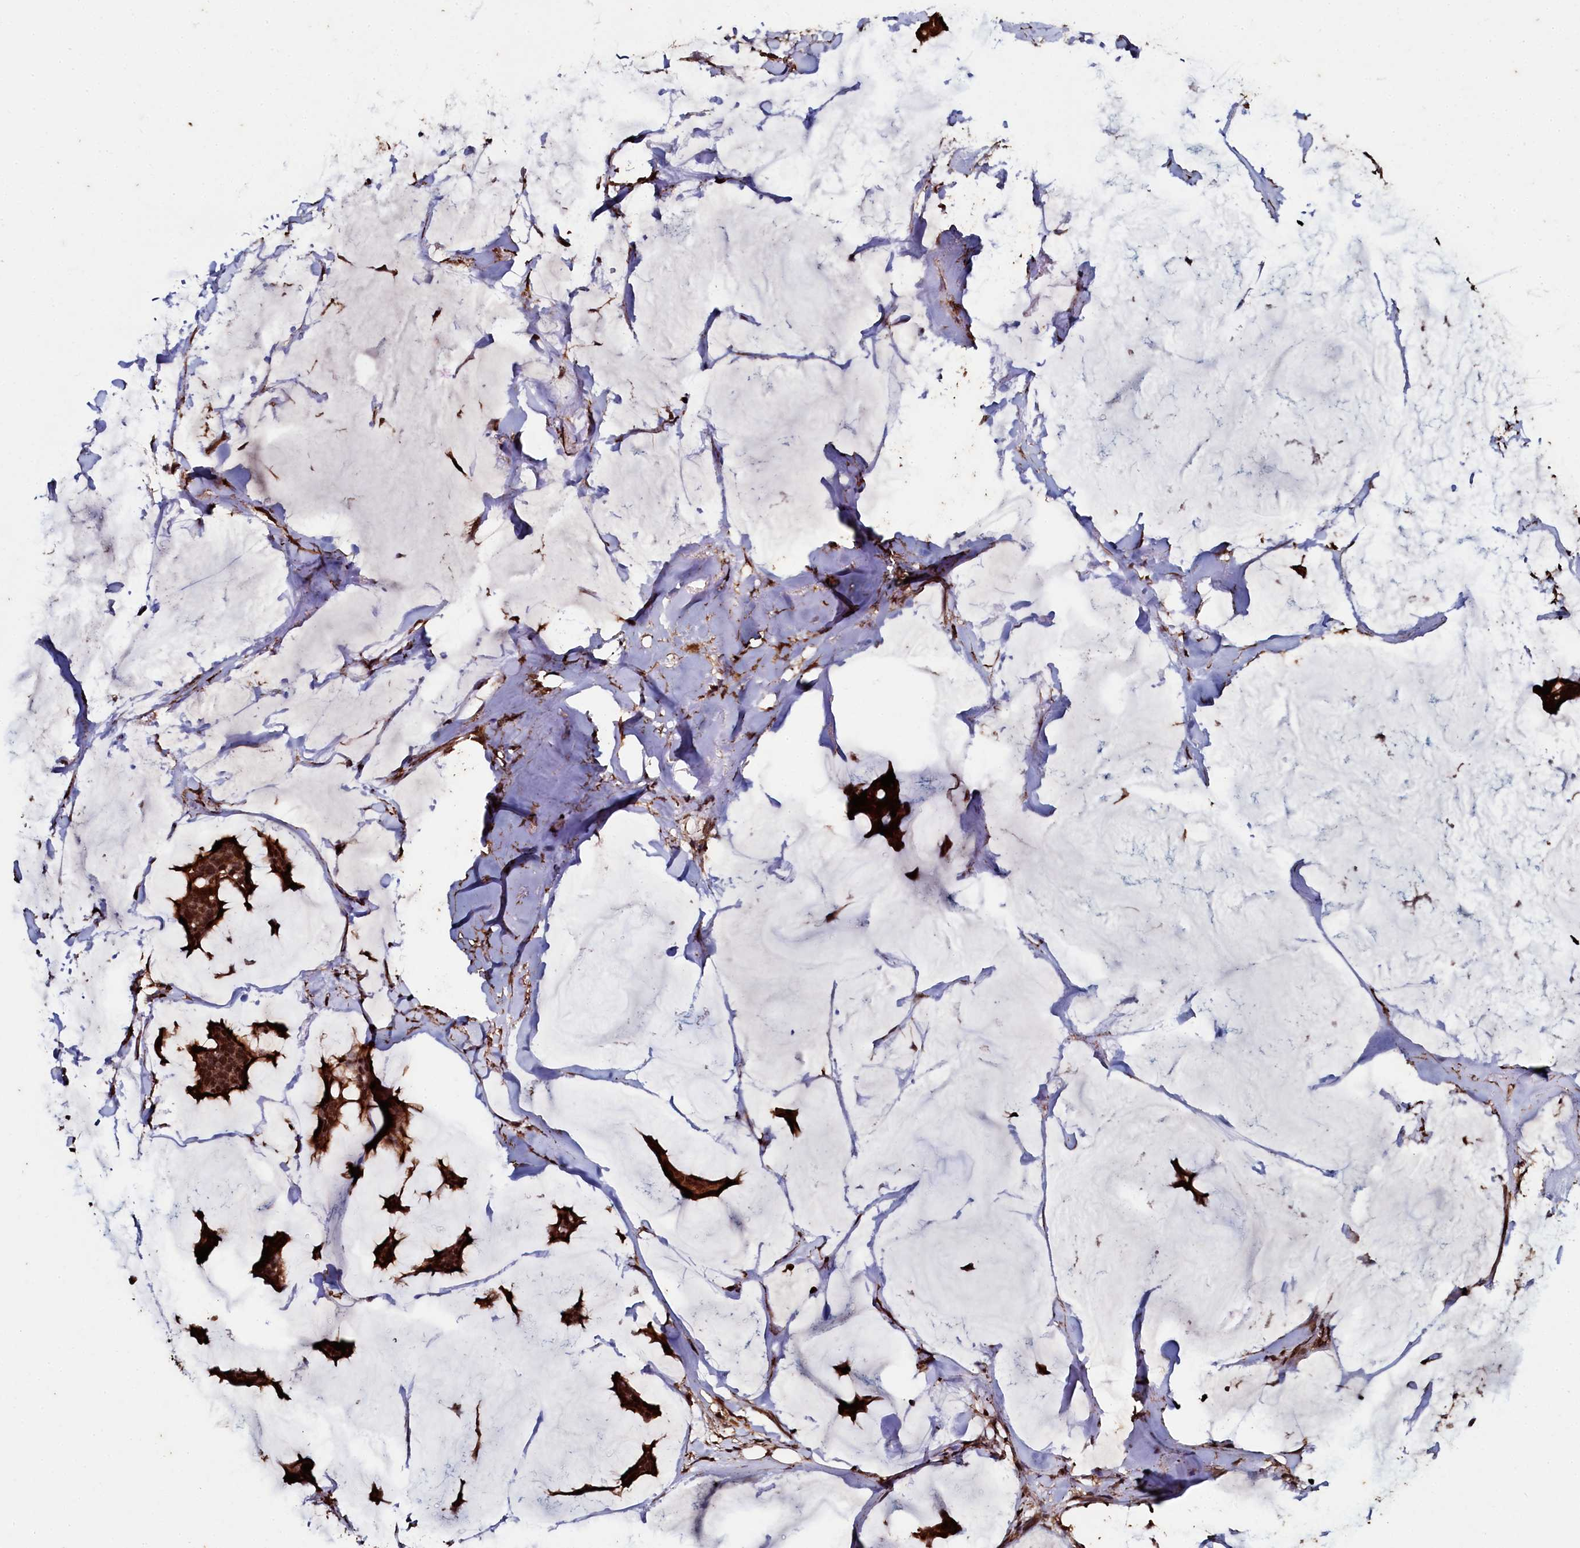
{"staining": {"intensity": "strong", "quantity": ">75%", "location": "cytoplasmic/membranous,nuclear"}, "tissue": "breast cancer", "cell_type": "Tumor cells", "image_type": "cancer", "snomed": [{"axis": "morphology", "description": "Duct carcinoma"}, {"axis": "topography", "description": "Breast"}], "caption": "High-magnification brightfield microscopy of infiltrating ductal carcinoma (breast) stained with DAB (brown) and counterstained with hematoxylin (blue). tumor cells exhibit strong cytoplasmic/membranous and nuclear staining is identified in about>75% of cells. (DAB IHC, brown staining for protein, blue staining for nuclei).", "gene": "FAAP24", "patient": {"sex": "female", "age": 93}}